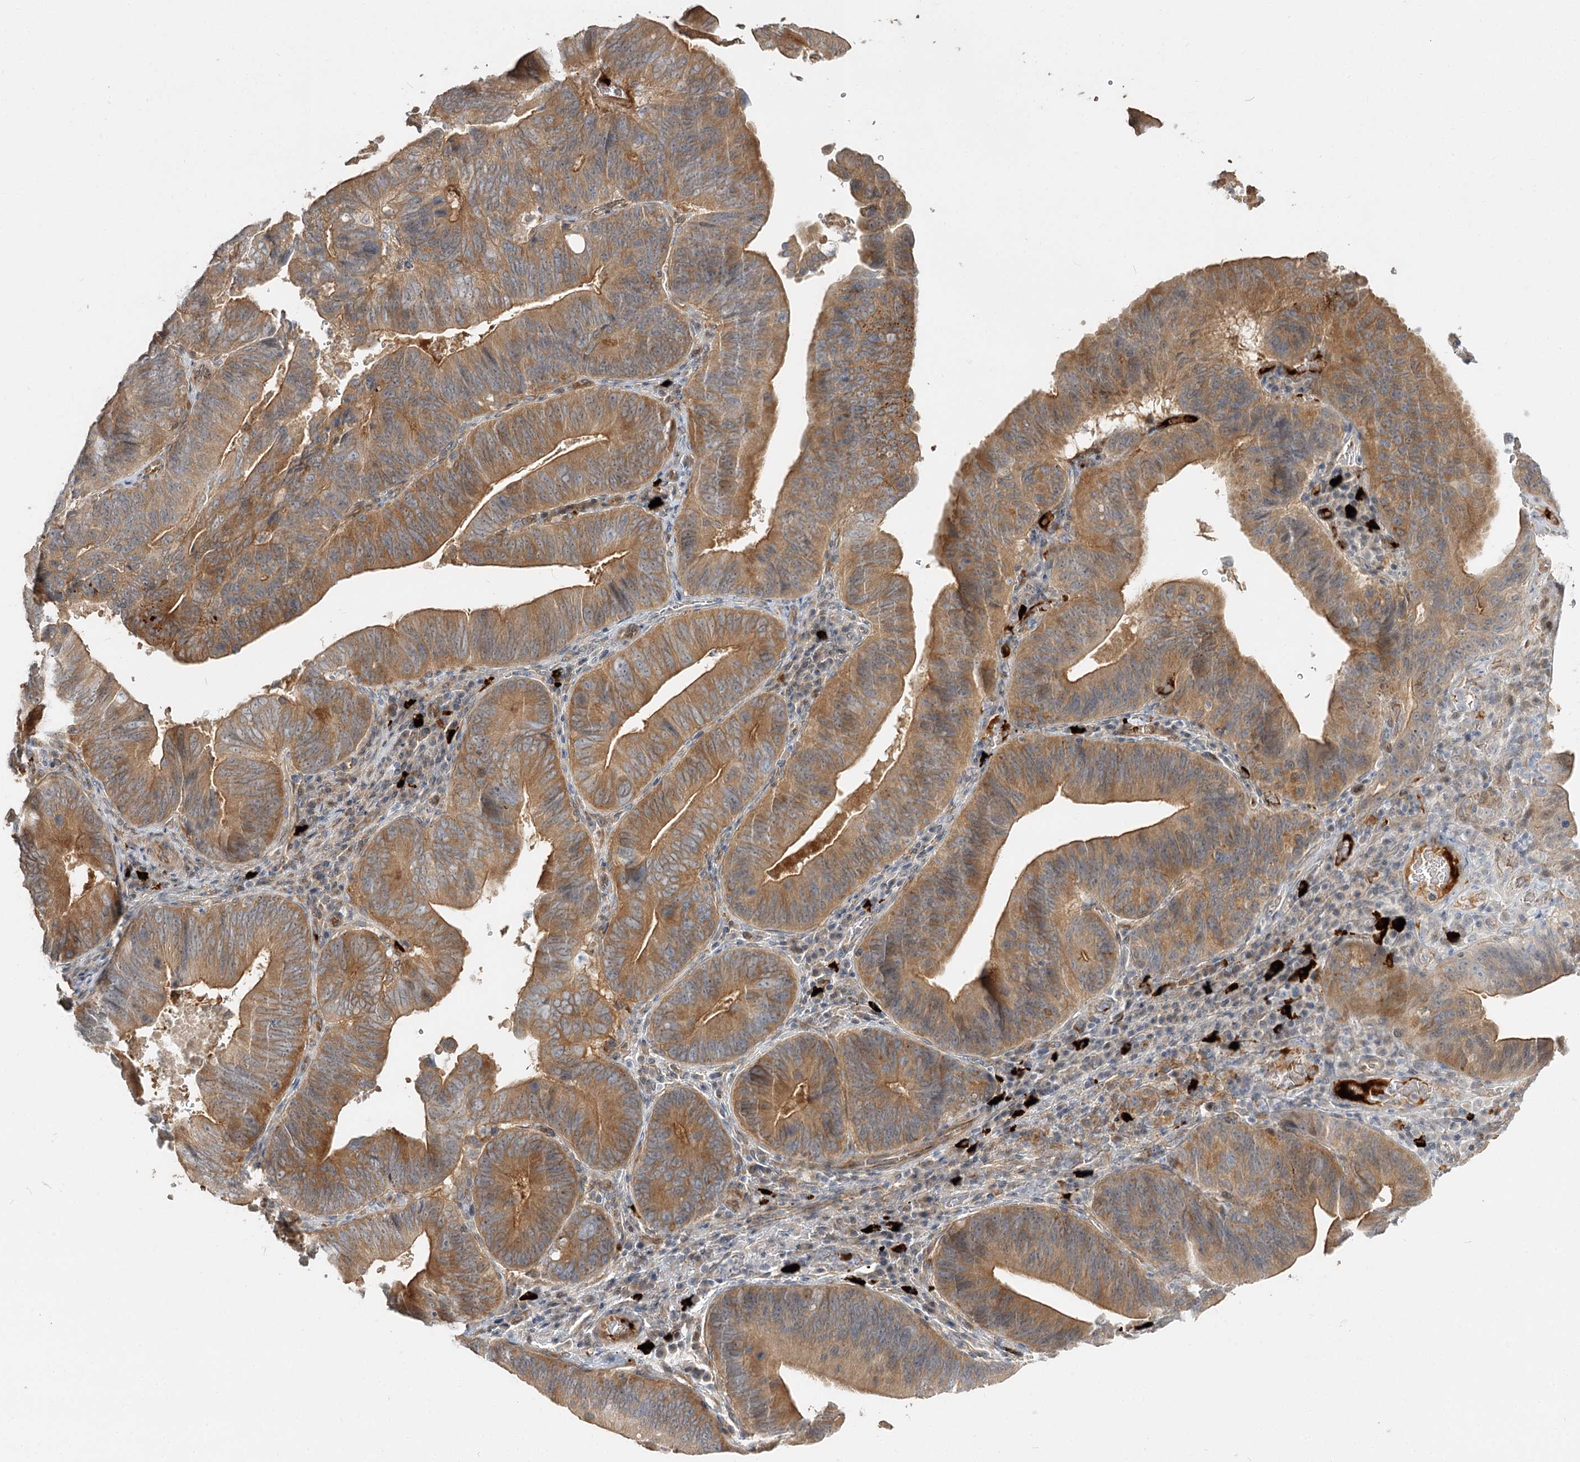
{"staining": {"intensity": "moderate", "quantity": ">75%", "location": "cytoplasmic/membranous"}, "tissue": "pancreatic cancer", "cell_type": "Tumor cells", "image_type": "cancer", "snomed": [{"axis": "morphology", "description": "Adenocarcinoma, NOS"}, {"axis": "topography", "description": "Pancreas"}], "caption": "Pancreatic cancer was stained to show a protein in brown. There is medium levels of moderate cytoplasmic/membranous expression in approximately >75% of tumor cells.", "gene": "GUCY2C", "patient": {"sex": "male", "age": 63}}